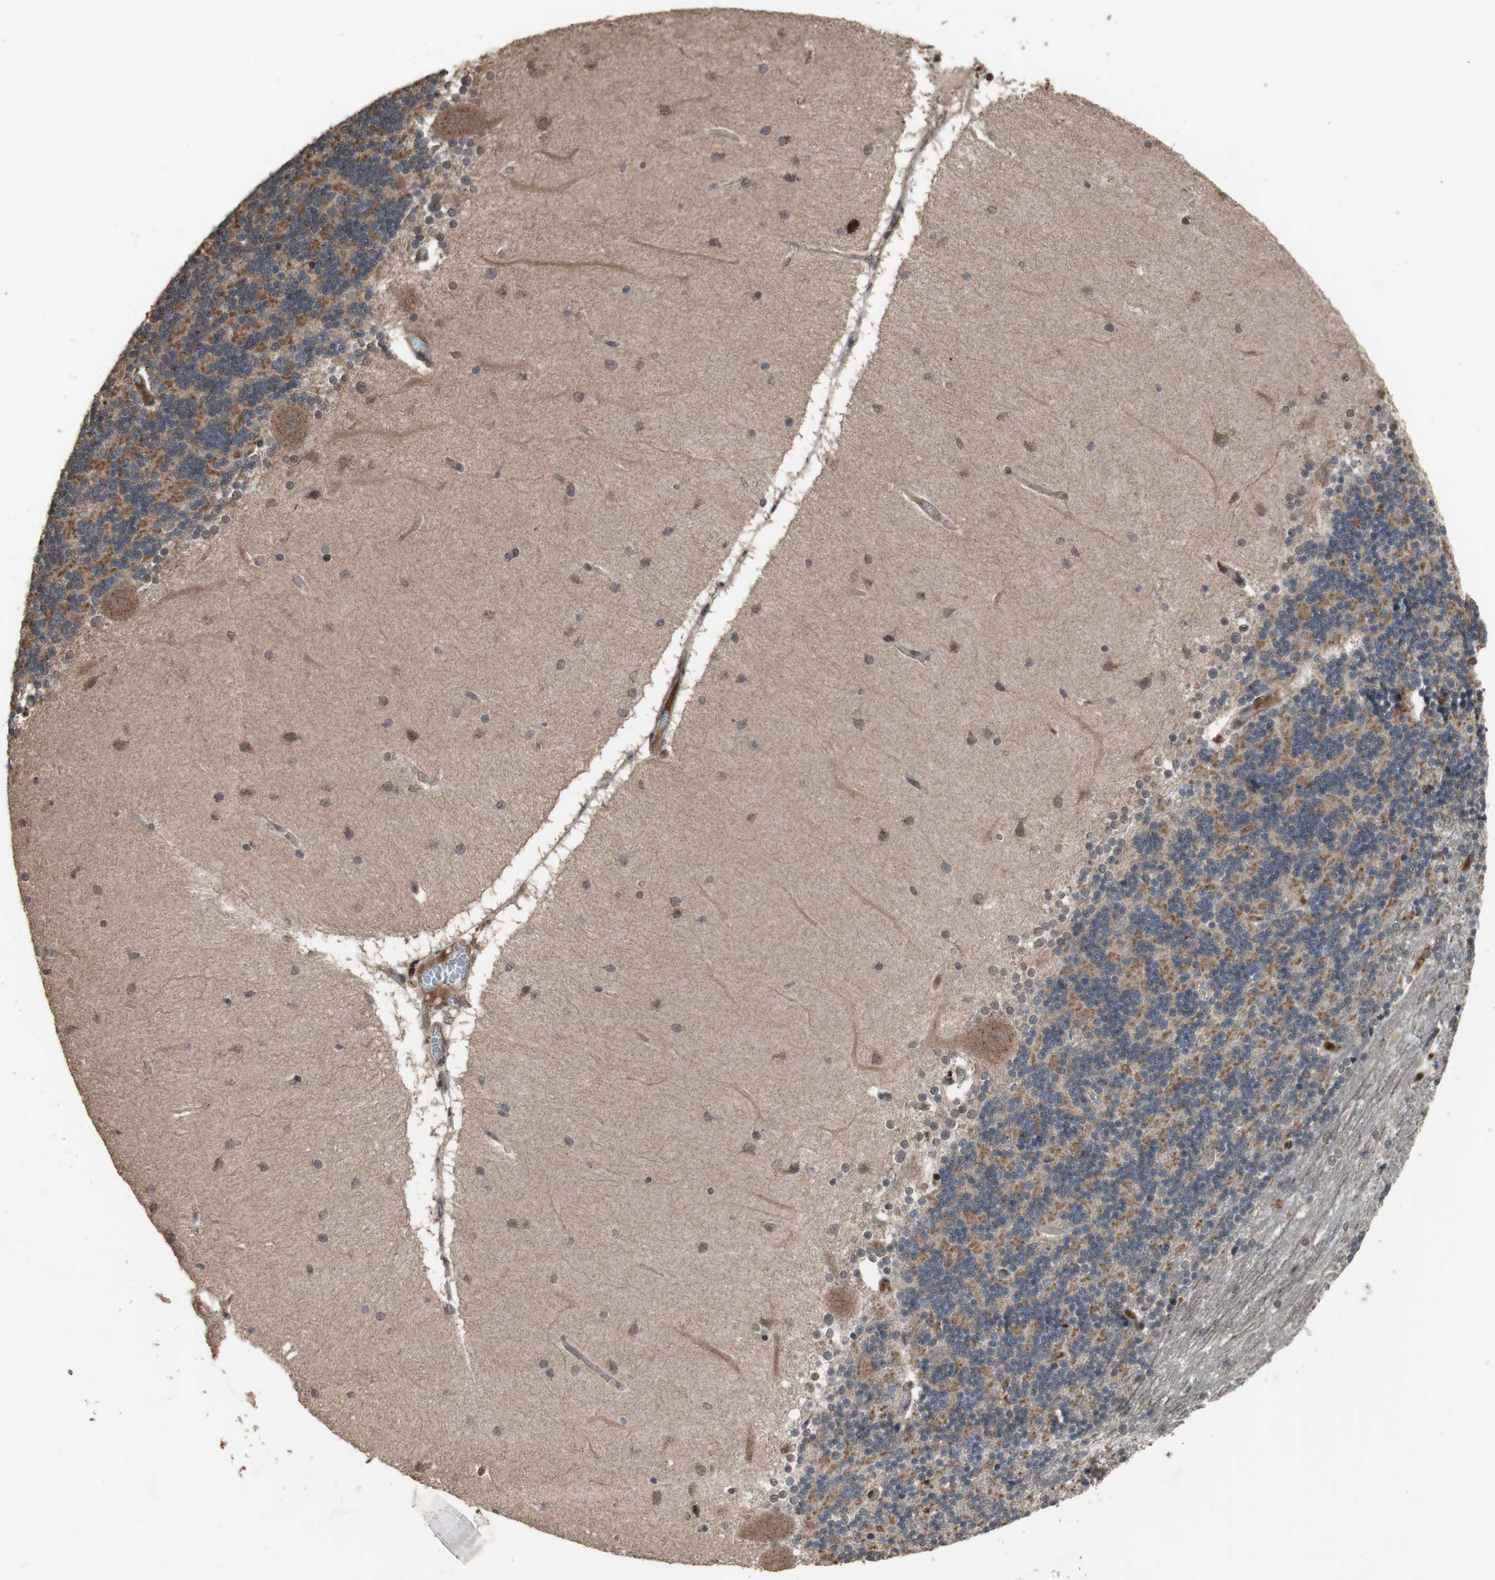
{"staining": {"intensity": "negative", "quantity": "none", "location": "none"}, "tissue": "cerebellum", "cell_type": "Cells in granular layer", "image_type": "normal", "snomed": [{"axis": "morphology", "description": "Normal tissue, NOS"}, {"axis": "topography", "description": "Cerebellum"}], "caption": "Immunohistochemistry (IHC) photomicrograph of unremarkable human cerebellum stained for a protein (brown), which demonstrates no staining in cells in granular layer.", "gene": "KANSL1", "patient": {"sex": "female", "age": 54}}